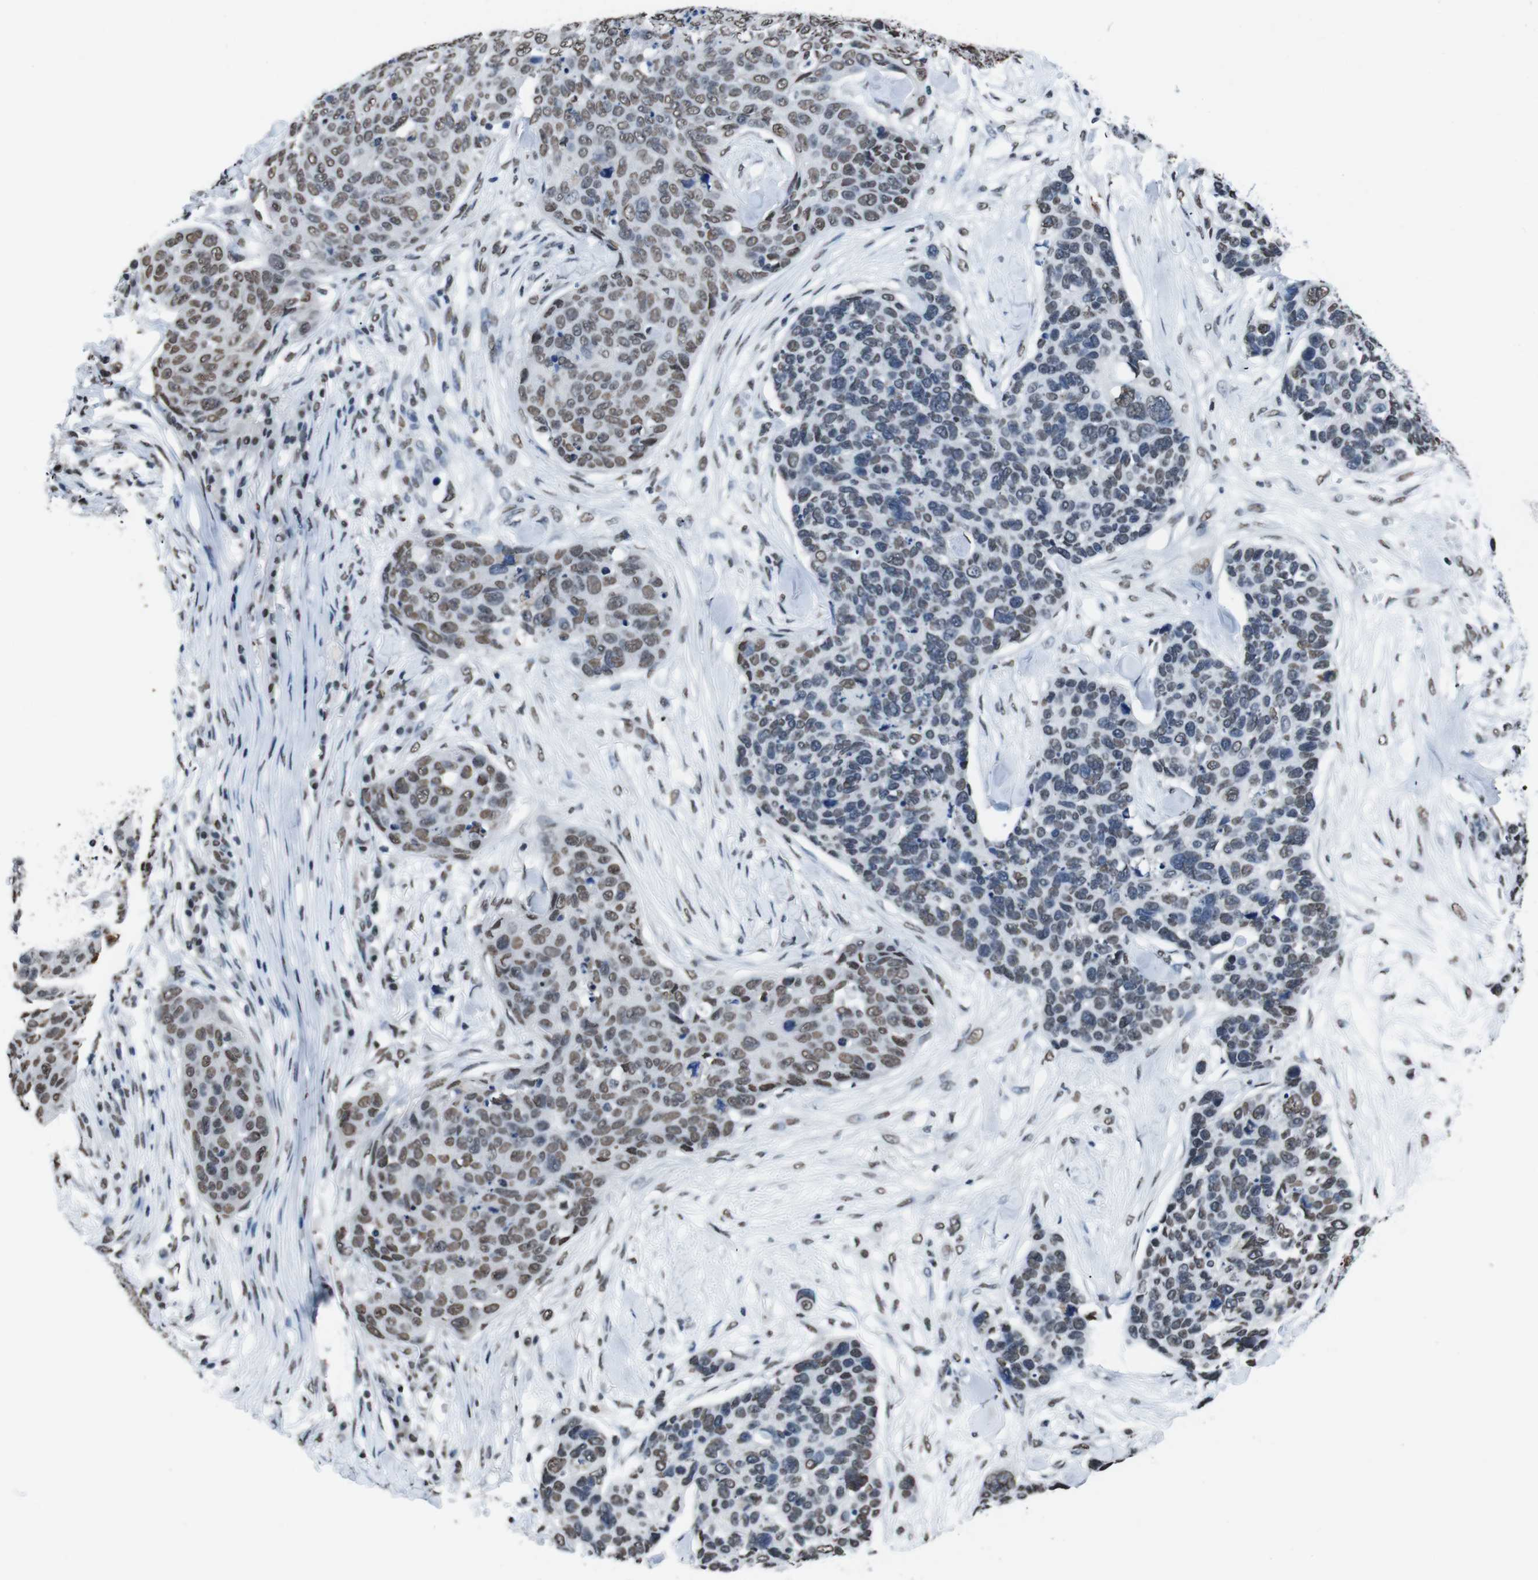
{"staining": {"intensity": "moderate", "quantity": ">75%", "location": "nuclear"}, "tissue": "skin cancer", "cell_type": "Tumor cells", "image_type": "cancer", "snomed": [{"axis": "morphology", "description": "Squamous cell carcinoma in situ, NOS"}, {"axis": "morphology", "description": "Squamous cell carcinoma, NOS"}, {"axis": "topography", "description": "Skin"}], "caption": "Immunohistochemical staining of human skin cancer shows medium levels of moderate nuclear positivity in about >75% of tumor cells.", "gene": "PIP4P2", "patient": {"sex": "male", "age": 93}}